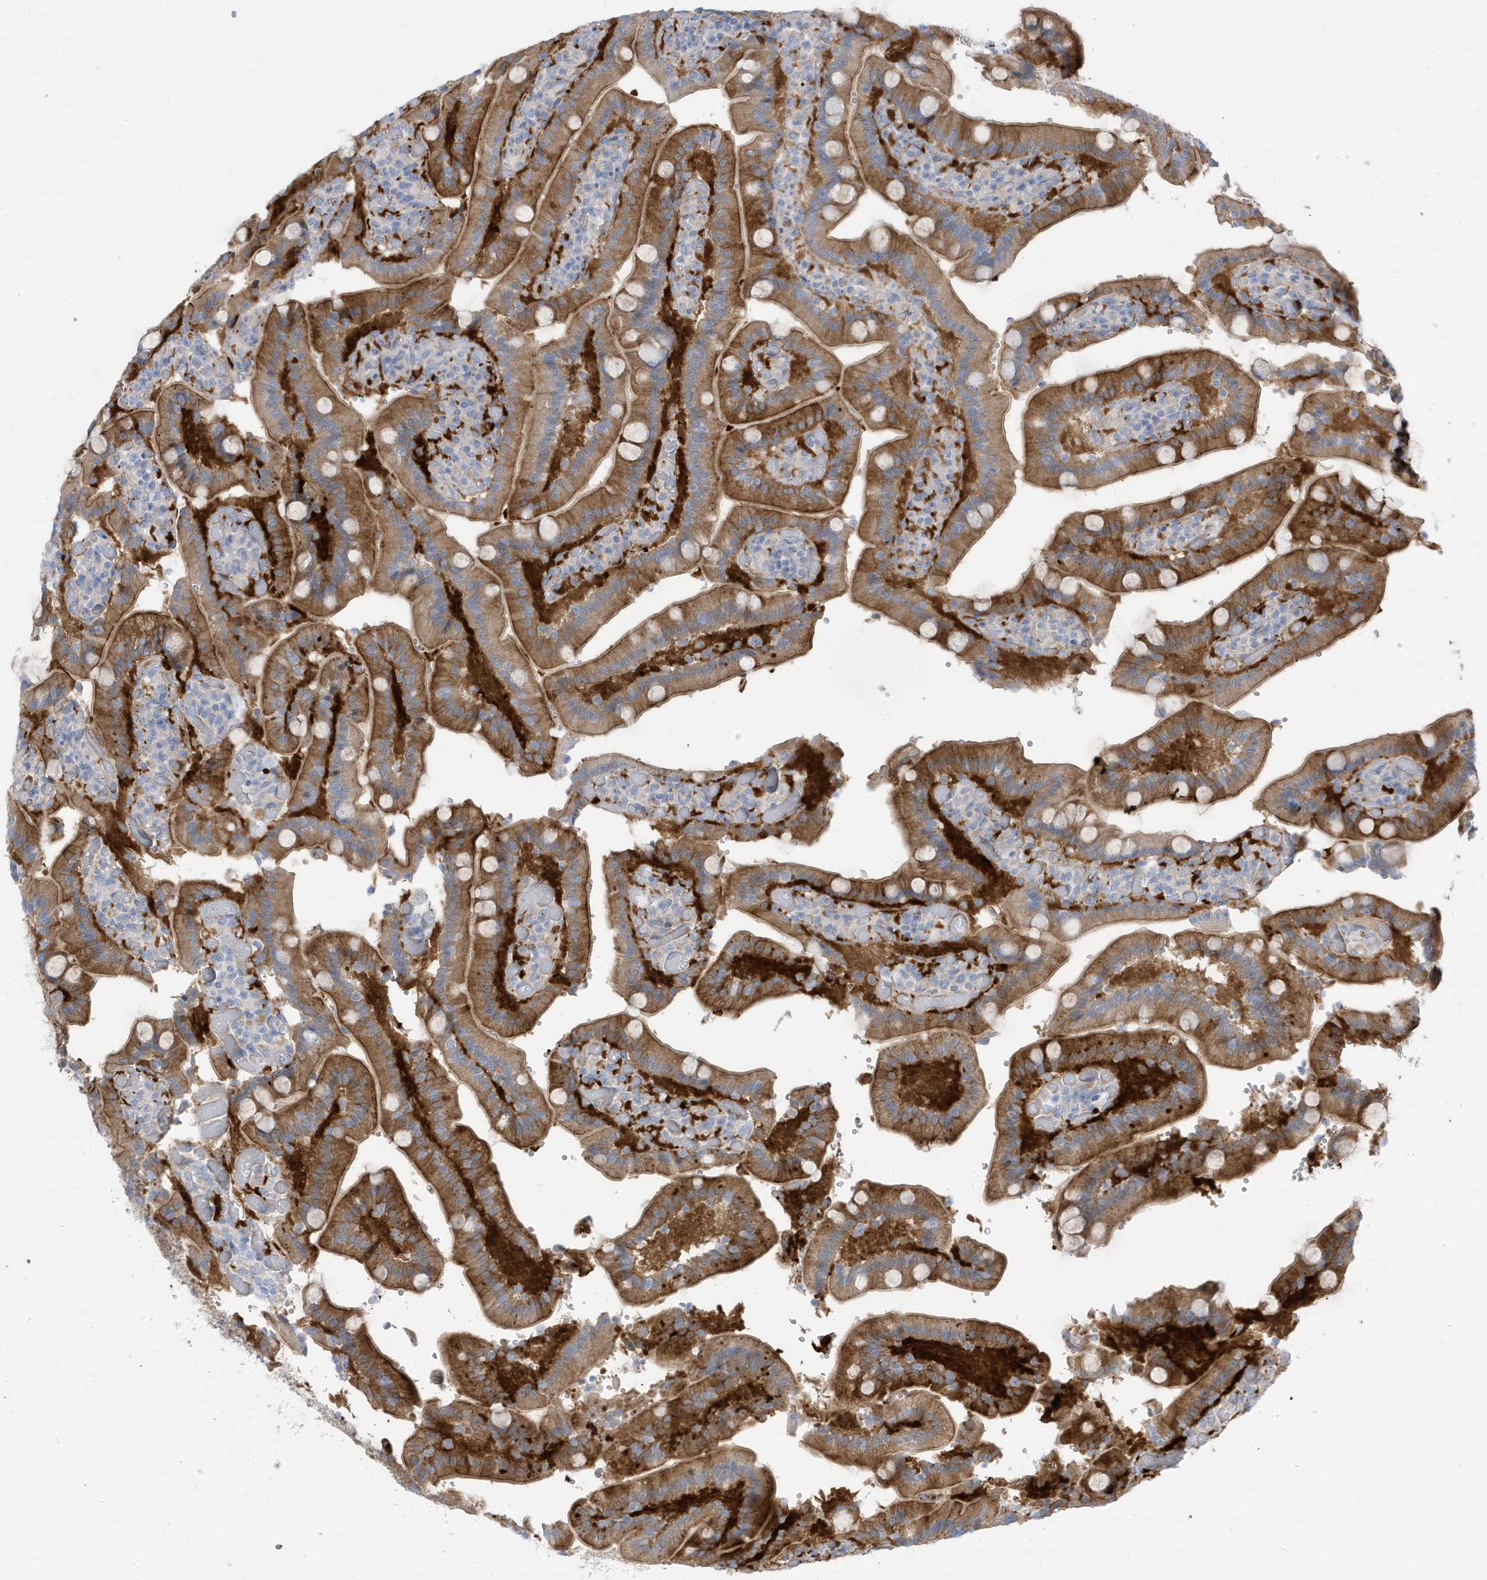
{"staining": {"intensity": "strong", "quantity": "25%-75%", "location": "cytoplasmic/membranous"}, "tissue": "duodenum", "cell_type": "Glandular cells", "image_type": "normal", "snomed": [{"axis": "morphology", "description": "Normal tissue, NOS"}, {"axis": "topography", "description": "Duodenum"}], "caption": "High-power microscopy captured an IHC image of benign duodenum, revealing strong cytoplasmic/membranous positivity in approximately 25%-75% of glandular cells.", "gene": "ATP13A5", "patient": {"sex": "female", "age": 62}}